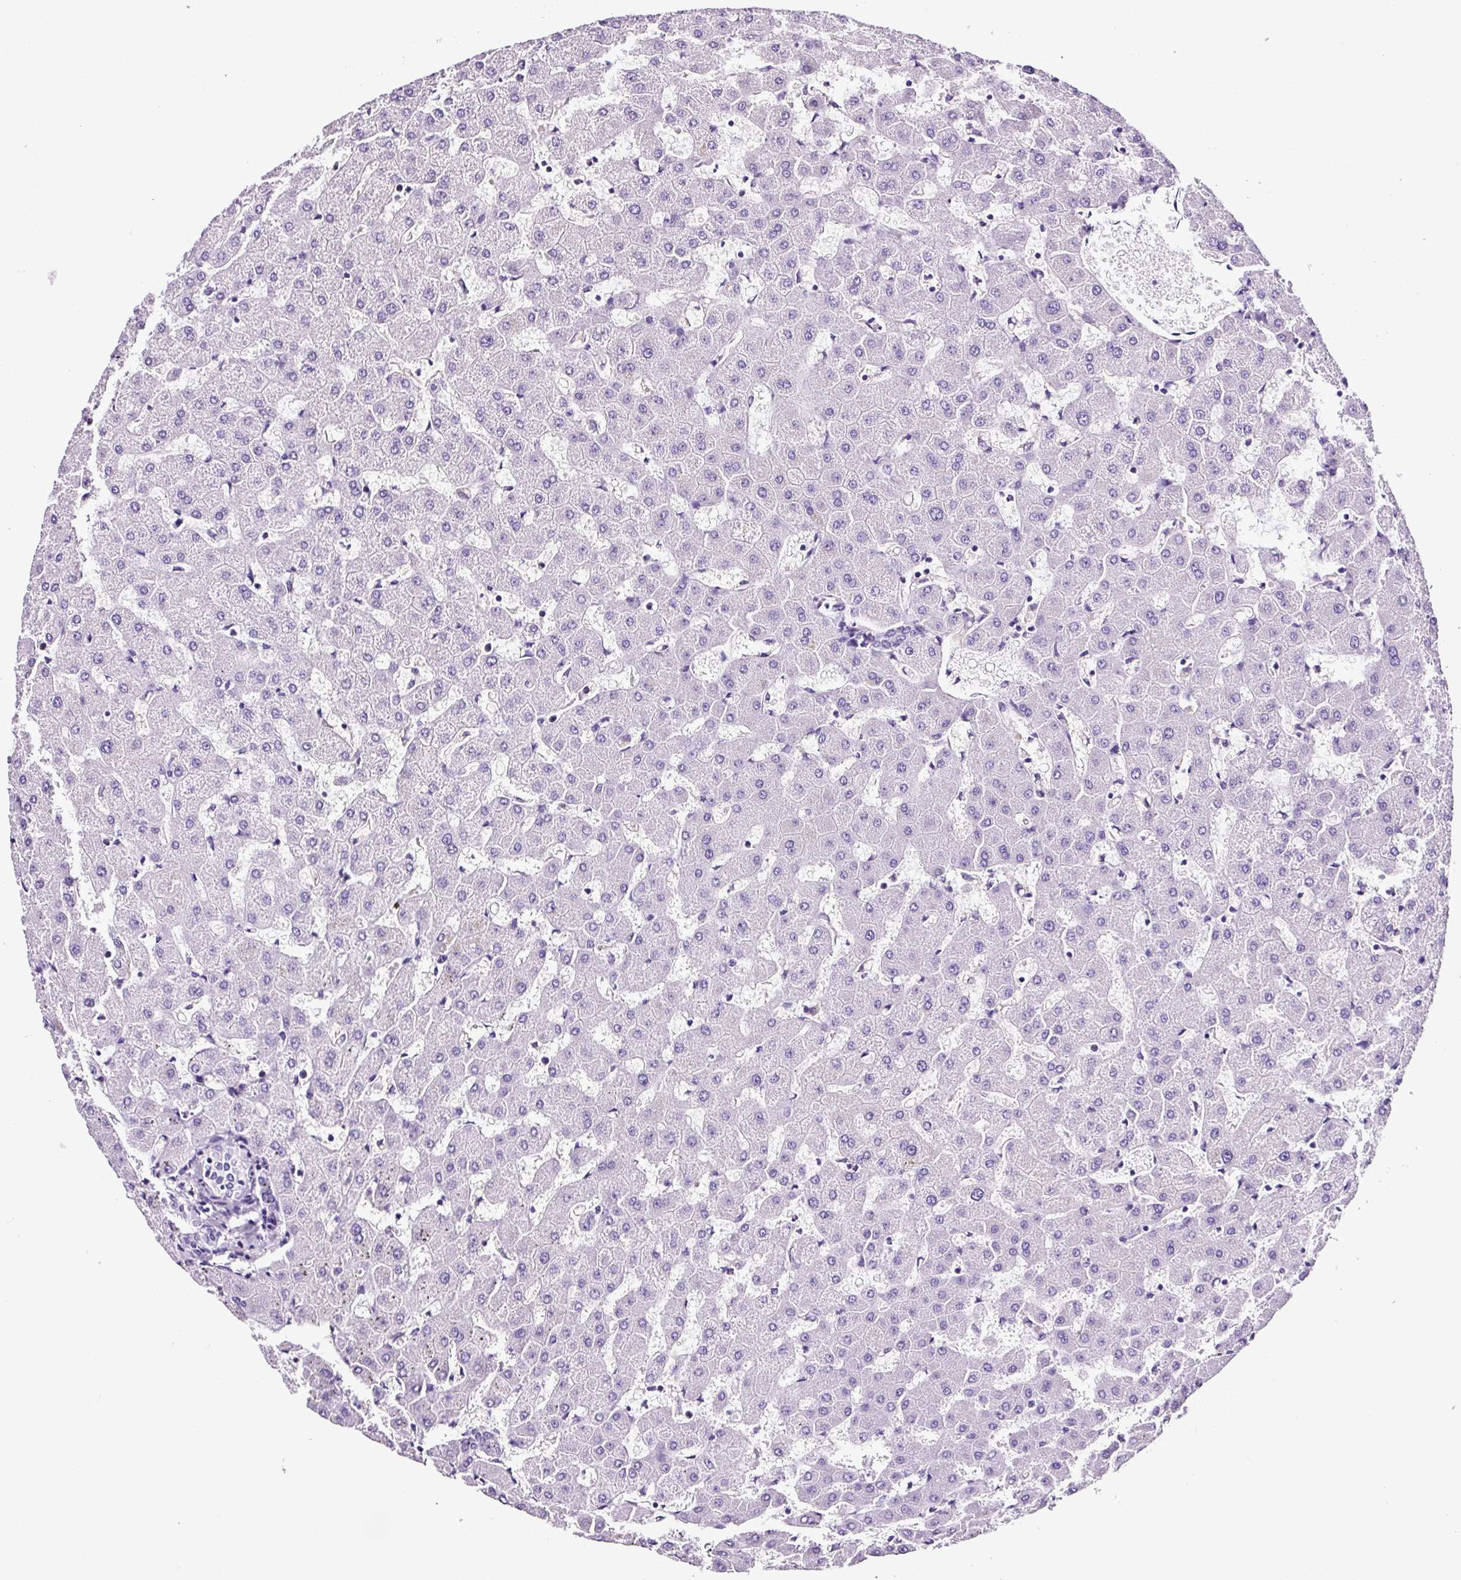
{"staining": {"intensity": "negative", "quantity": "none", "location": "none"}, "tissue": "liver", "cell_type": "Cholangiocytes", "image_type": "normal", "snomed": [{"axis": "morphology", "description": "Normal tissue, NOS"}, {"axis": "topography", "description": "Liver"}], "caption": "Cholangiocytes are negative for brown protein staining in unremarkable liver. The staining is performed using DAB (3,3'-diaminobenzidine) brown chromogen with nuclei counter-stained in using hematoxylin.", "gene": "FBXL7", "patient": {"sex": "female", "age": 63}}